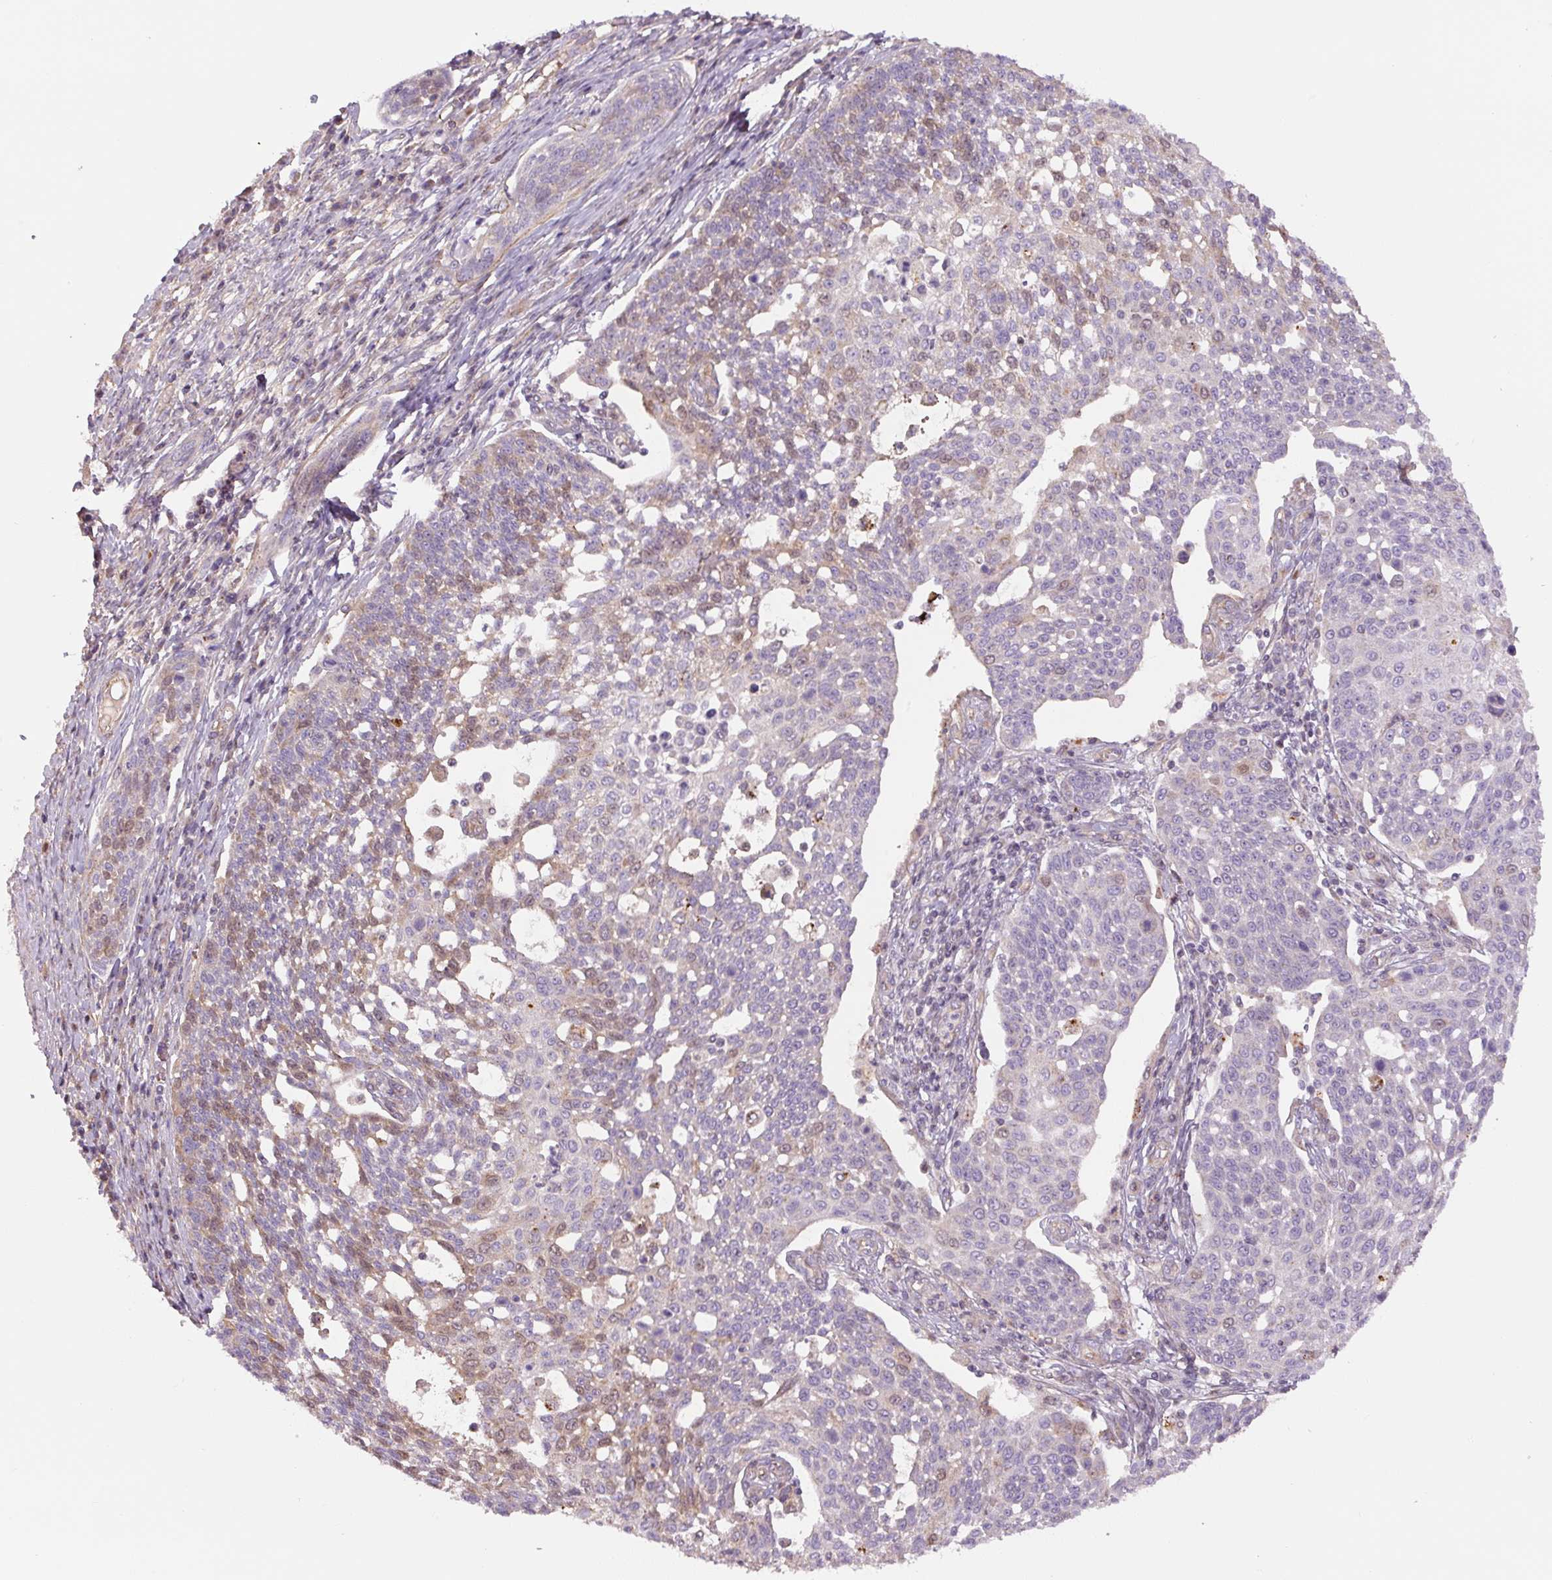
{"staining": {"intensity": "weak", "quantity": "25%-75%", "location": "nuclear"}, "tissue": "cervical cancer", "cell_type": "Tumor cells", "image_type": "cancer", "snomed": [{"axis": "morphology", "description": "Squamous cell carcinoma, NOS"}, {"axis": "topography", "description": "Cervix"}], "caption": "Immunohistochemical staining of human cervical cancer exhibits weak nuclear protein expression in about 25%-75% of tumor cells.", "gene": "CCNI2", "patient": {"sex": "female", "age": 34}}